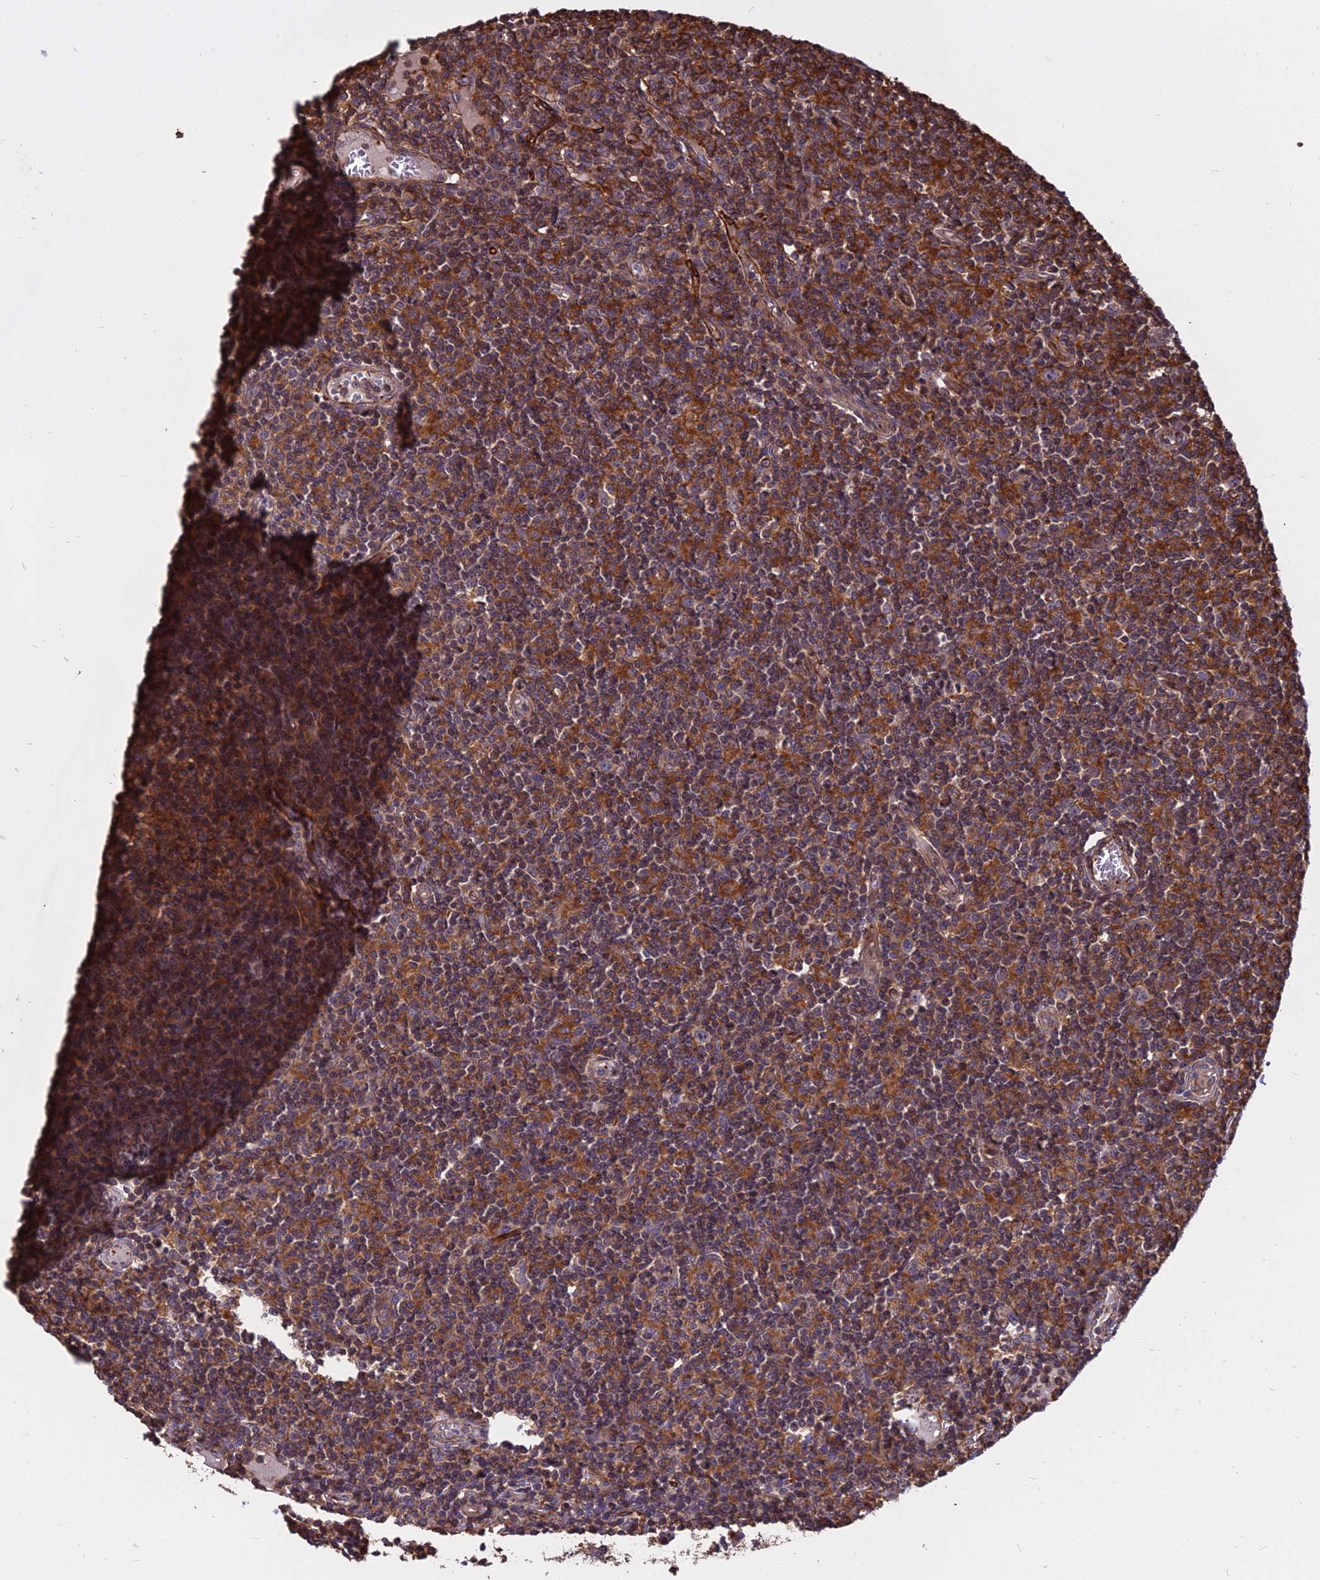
{"staining": {"intensity": "moderate", "quantity": "25%-75%", "location": "cytoplasmic/membranous"}, "tissue": "lymph node", "cell_type": "Germinal center cells", "image_type": "normal", "snomed": [{"axis": "morphology", "description": "Normal tissue, NOS"}, {"axis": "topography", "description": "Lymph node"}], "caption": "A photomicrograph showing moderate cytoplasmic/membranous staining in about 25%-75% of germinal center cells in normal lymph node, as visualized by brown immunohistochemical staining.", "gene": "TCEA3", "patient": {"sex": "female", "age": 55}}